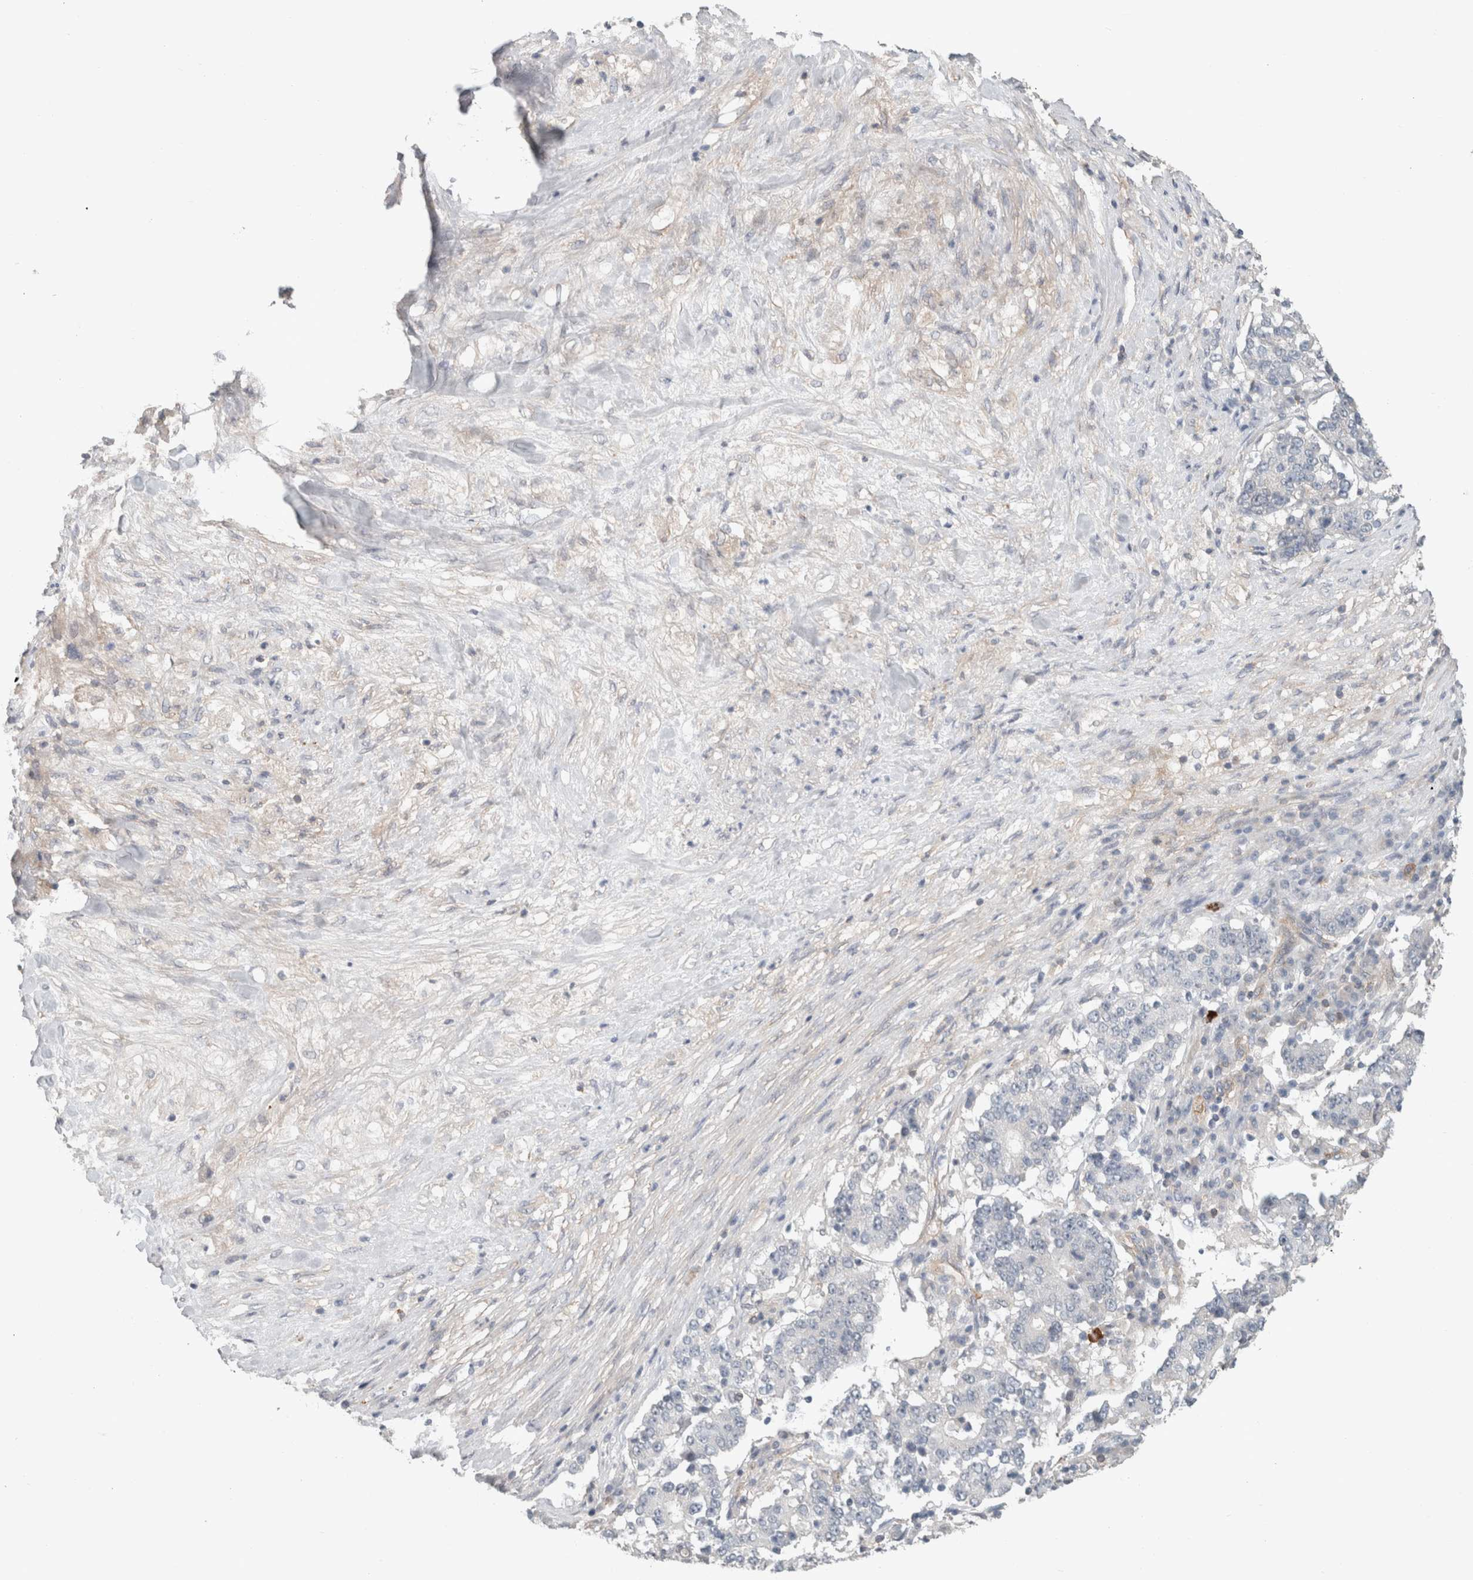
{"staining": {"intensity": "negative", "quantity": "none", "location": "none"}, "tissue": "stomach cancer", "cell_type": "Tumor cells", "image_type": "cancer", "snomed": [{"axis": "morphology", "description": "Adenocarcinoma, NOS"}, {"axis": "topography", "description": "Stomach"}], "caption": "Immunohistochemistry (IHC) histopathology image of human stomach adenocarcinoma stained for a protein (brown), which displays no positivity in tumor cells.", "gene": "RASAL2", "patient": {"sex": "male", "age": 59}}